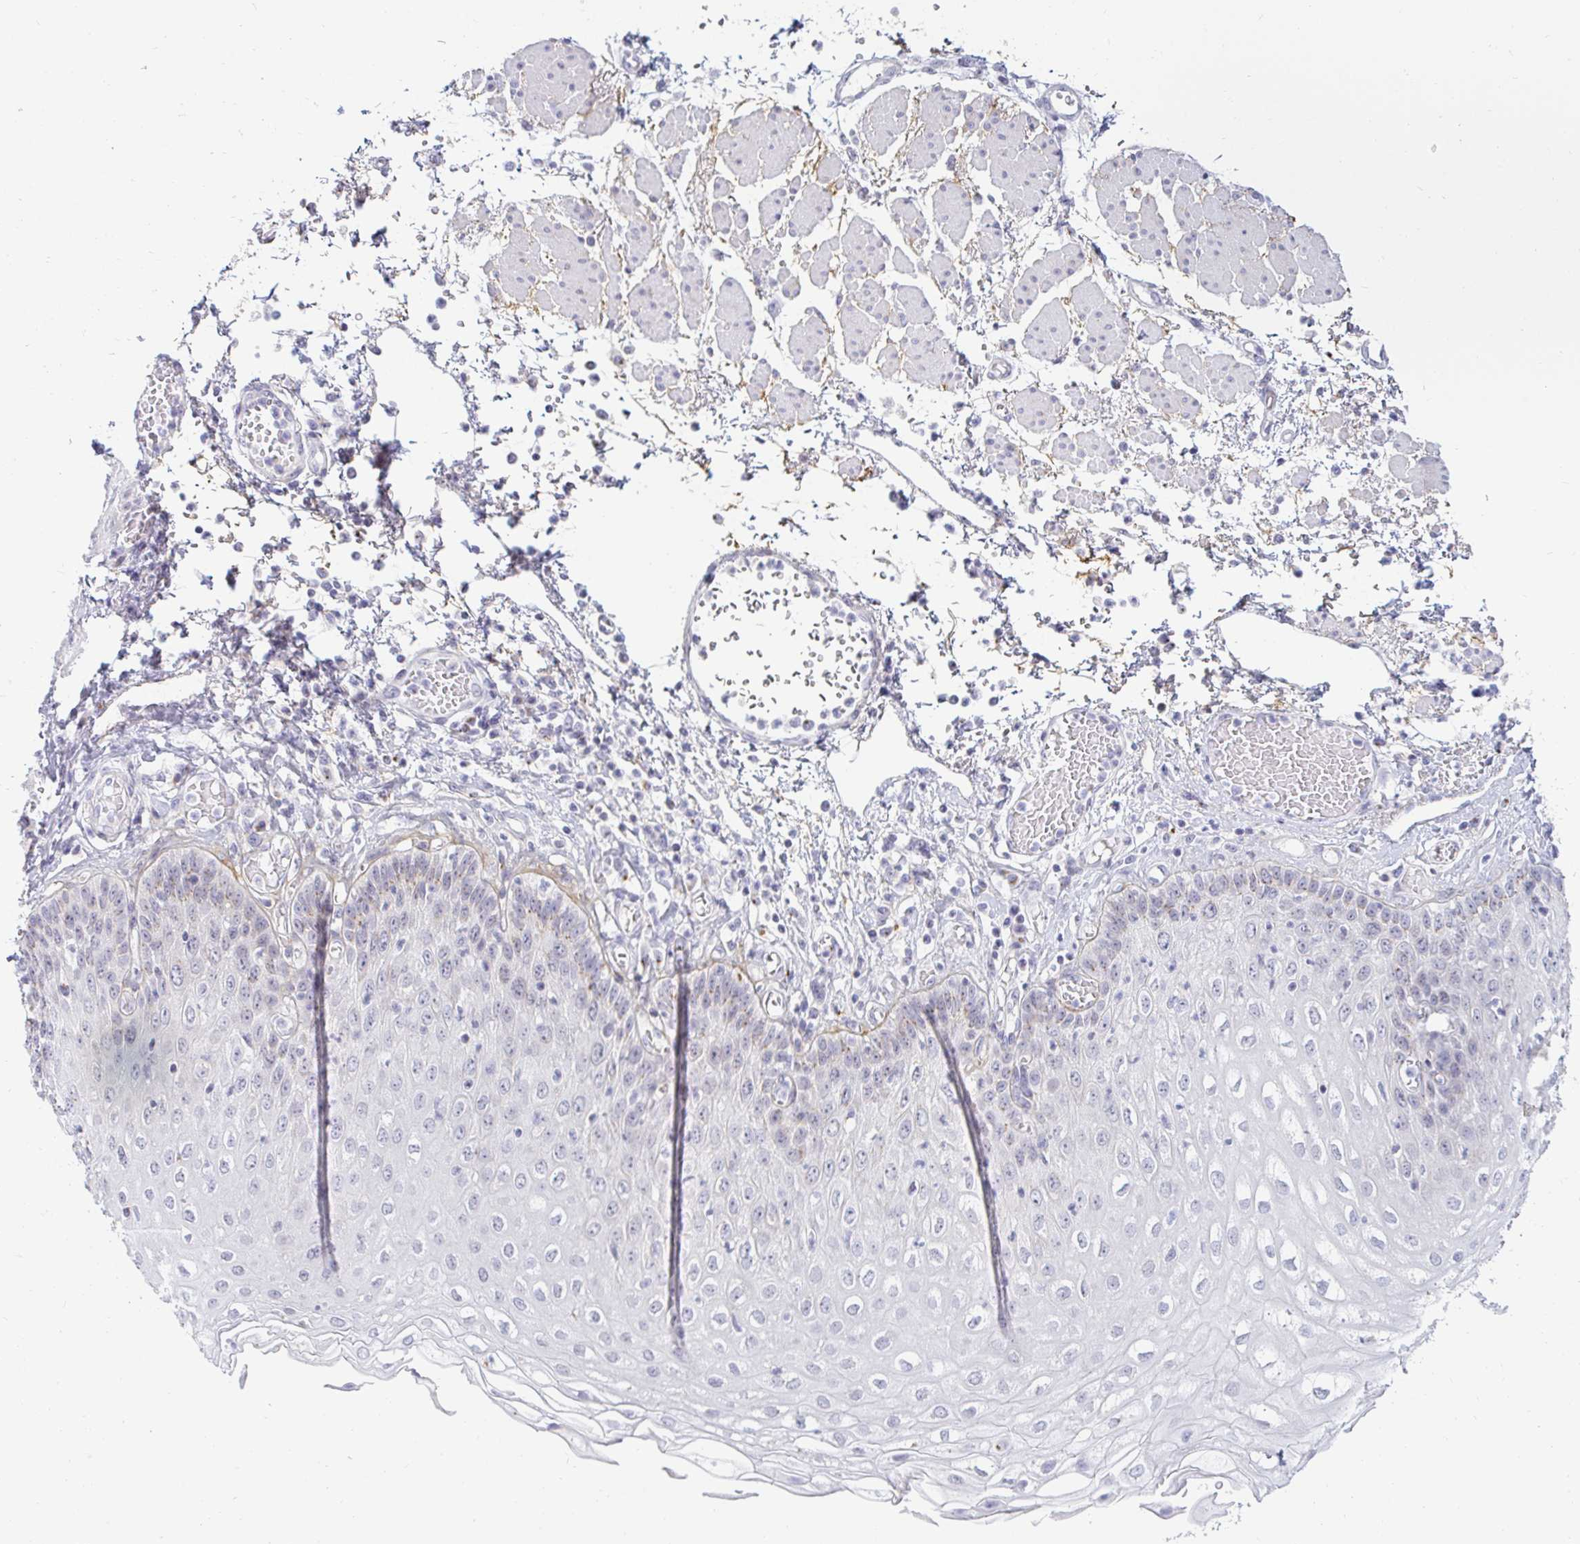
{"staining": {"intensity": "negative", "quantity": "none", "location": "none"}, "tissue": "esophagus", "cell_type": "Squamous epithelial cells", "image_type": "normal", "snomed": [{"axis": "morphology", "description": "Normal tissue, NOS"}, {"axis": "morphology", "description": "Adenocarcinoma, NOS"}, {"axis": "topography", "description": "Esophagus"}], "caption": "Immunohistochemical staining of unremarkable esophagus demonstrates no significant expression in squamous epithelial cells. (Stains: DAB (3,3'-diaminobenzidine) IHC with hematoxylin counter stain, Microscopy: brightfield microscopy at high magnification).", "gene": "OR51D1", "patient": {"sex": "male", "age": 81}}